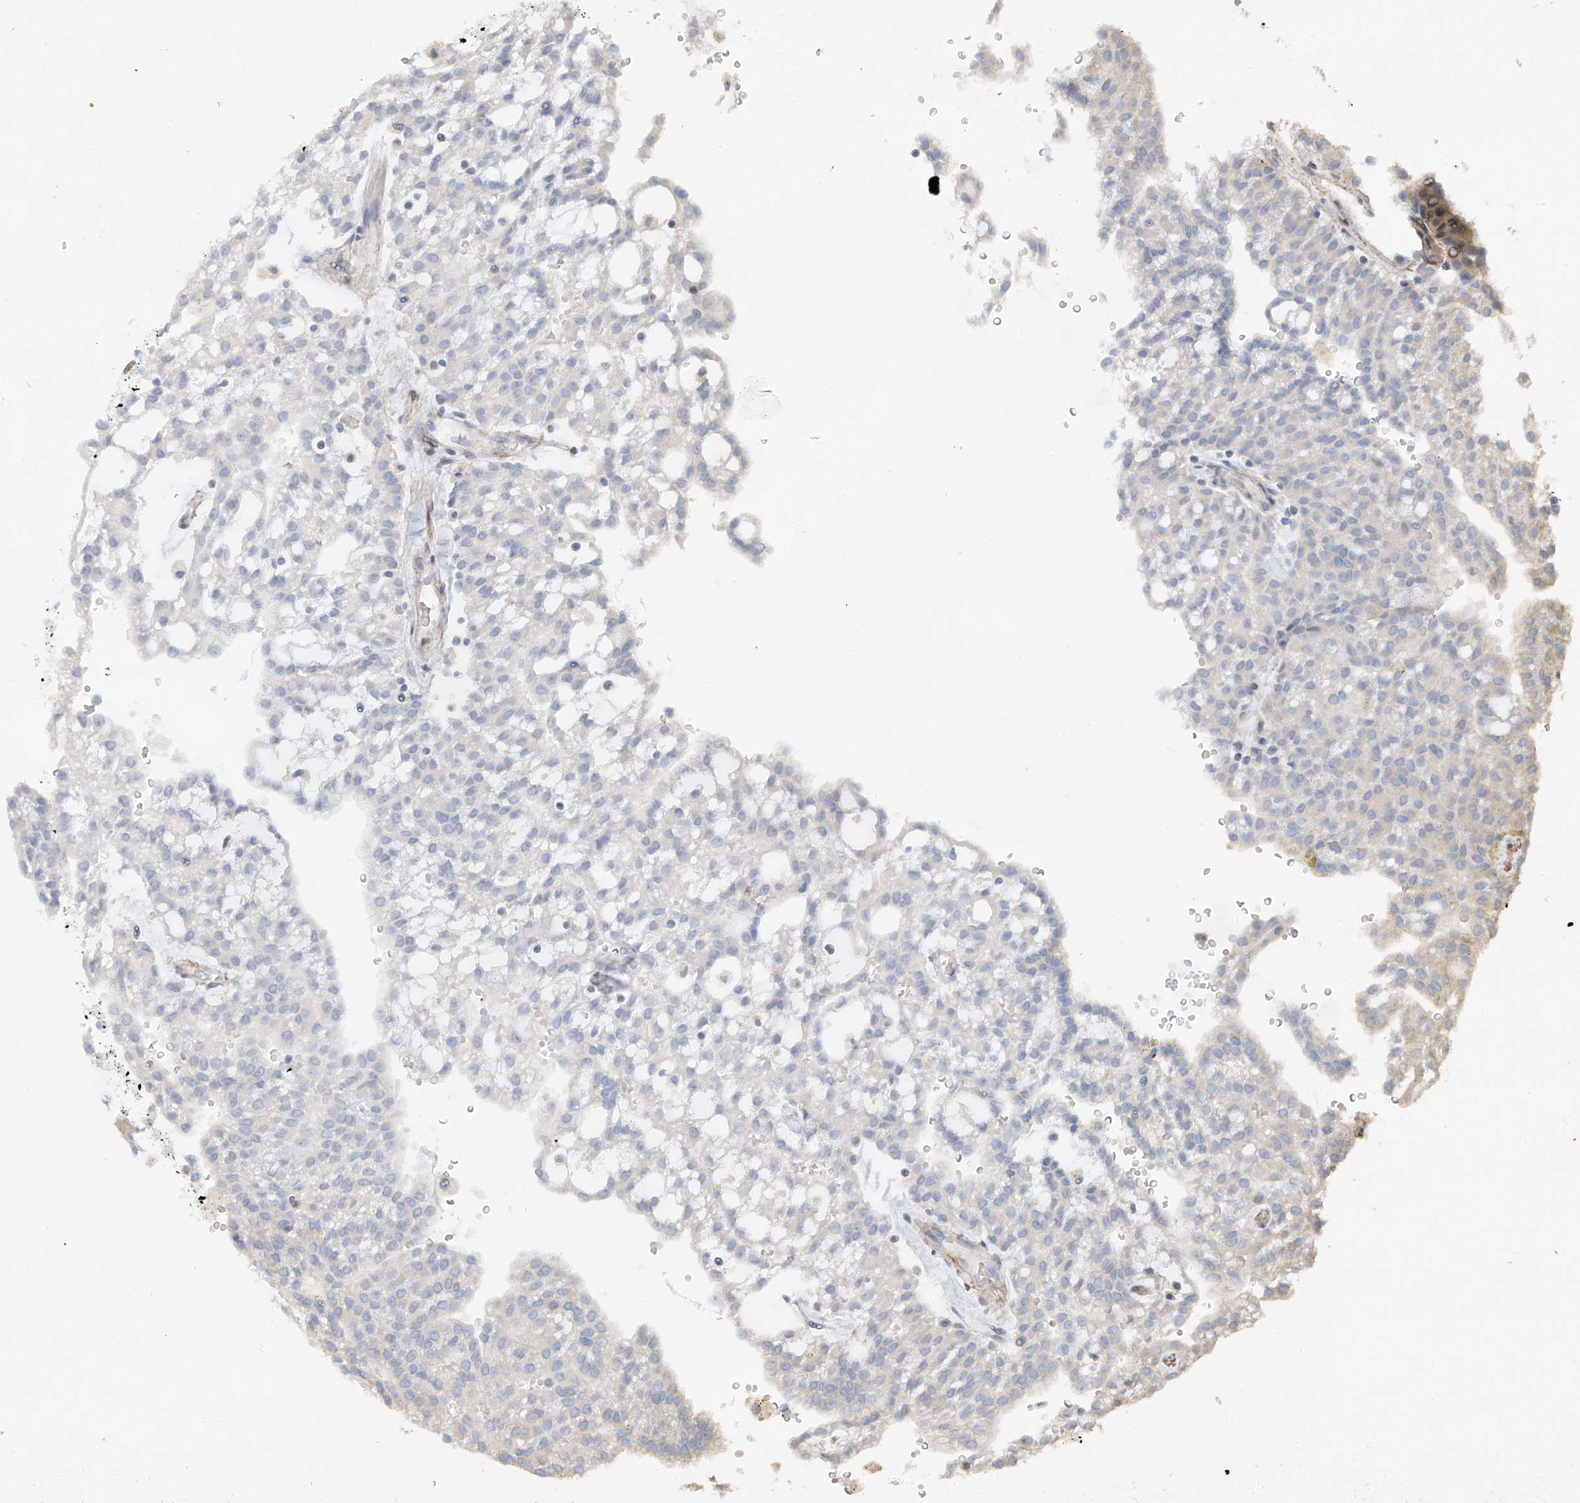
{"staining": {"intensity": "negative", "quantity": "none", "location": "none"}, "tissue": "renal cancer", "cell_type": "Tumor cells", "image_type": "cancer", "snomed": [{"axis": "morphology", "description": "Adenocarcinoma, NOS"}, {"axis": "topography", "description": "Kidney"}], "caption": "This is a image of immunohistochemistry (IHC) staining of renal cancer, which shows no expression in tumor cells. (IHC, brightfield microscopy, high magnification).", "gene": "SLC43A3", "patient": {"sex": "male", "age": 63}}